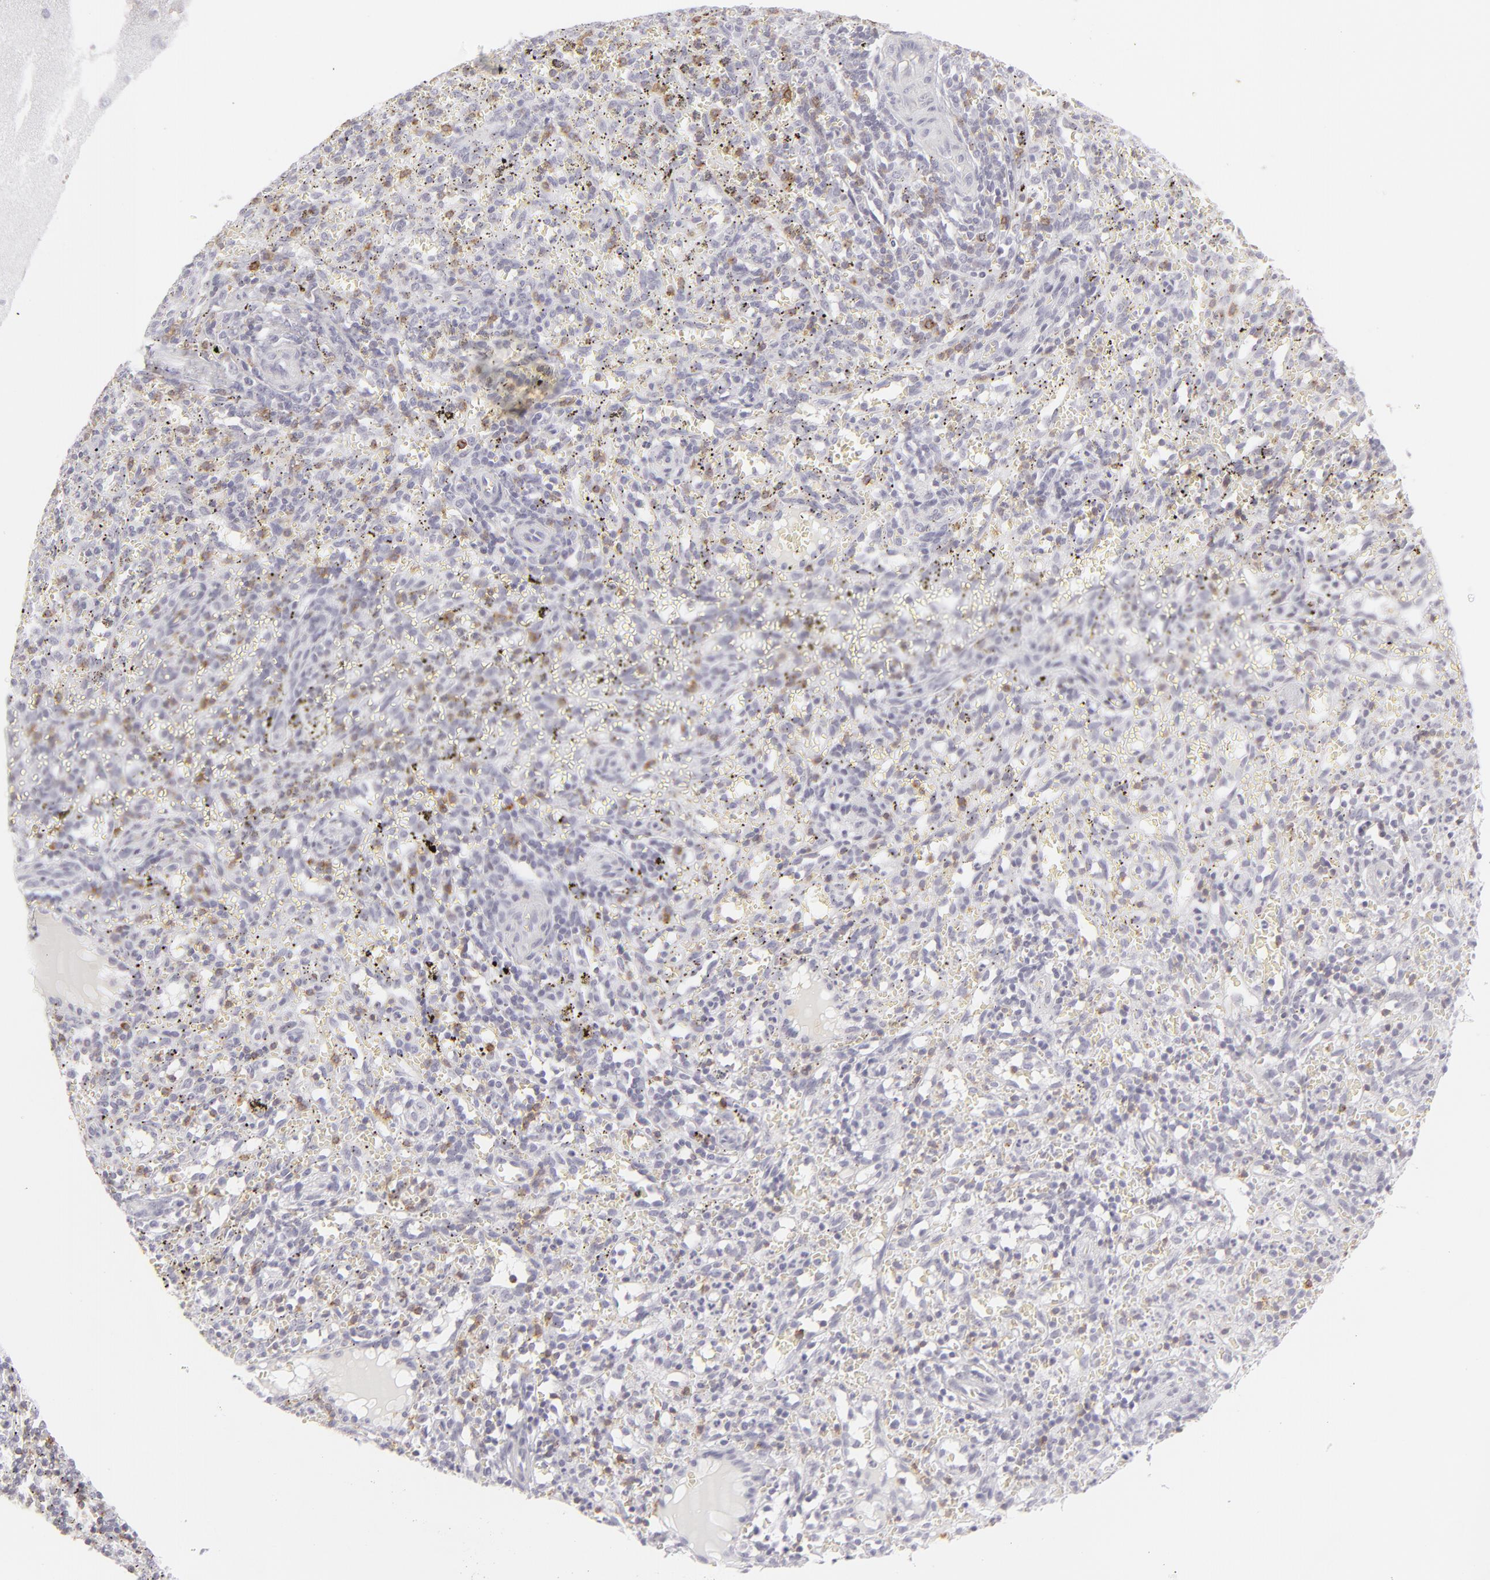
{"staining": {"intensity": "weak", "quantity": "<25%", "location": "cytoplasmic/membranous"}, "tissue": "spleen", "cell_type": "Cells in red pulp", "image_type": "normal", "snomed": [{"axis": "morphology", "description": "Normal tissue, NOS"}, {"axis": "topography", "description": "Spleen"}], "caption": "Immunohistochemistry histopathology image of benign spleen stained for a protein (brown), which reveals no staining in cells in red pulp. (Brightfield microscopy of DAB (3,3'-diaminobenzidine) immunohistochemistry at high magnification).", "gene": "CD7", "patient": {"sex": "female", "age": 10}}